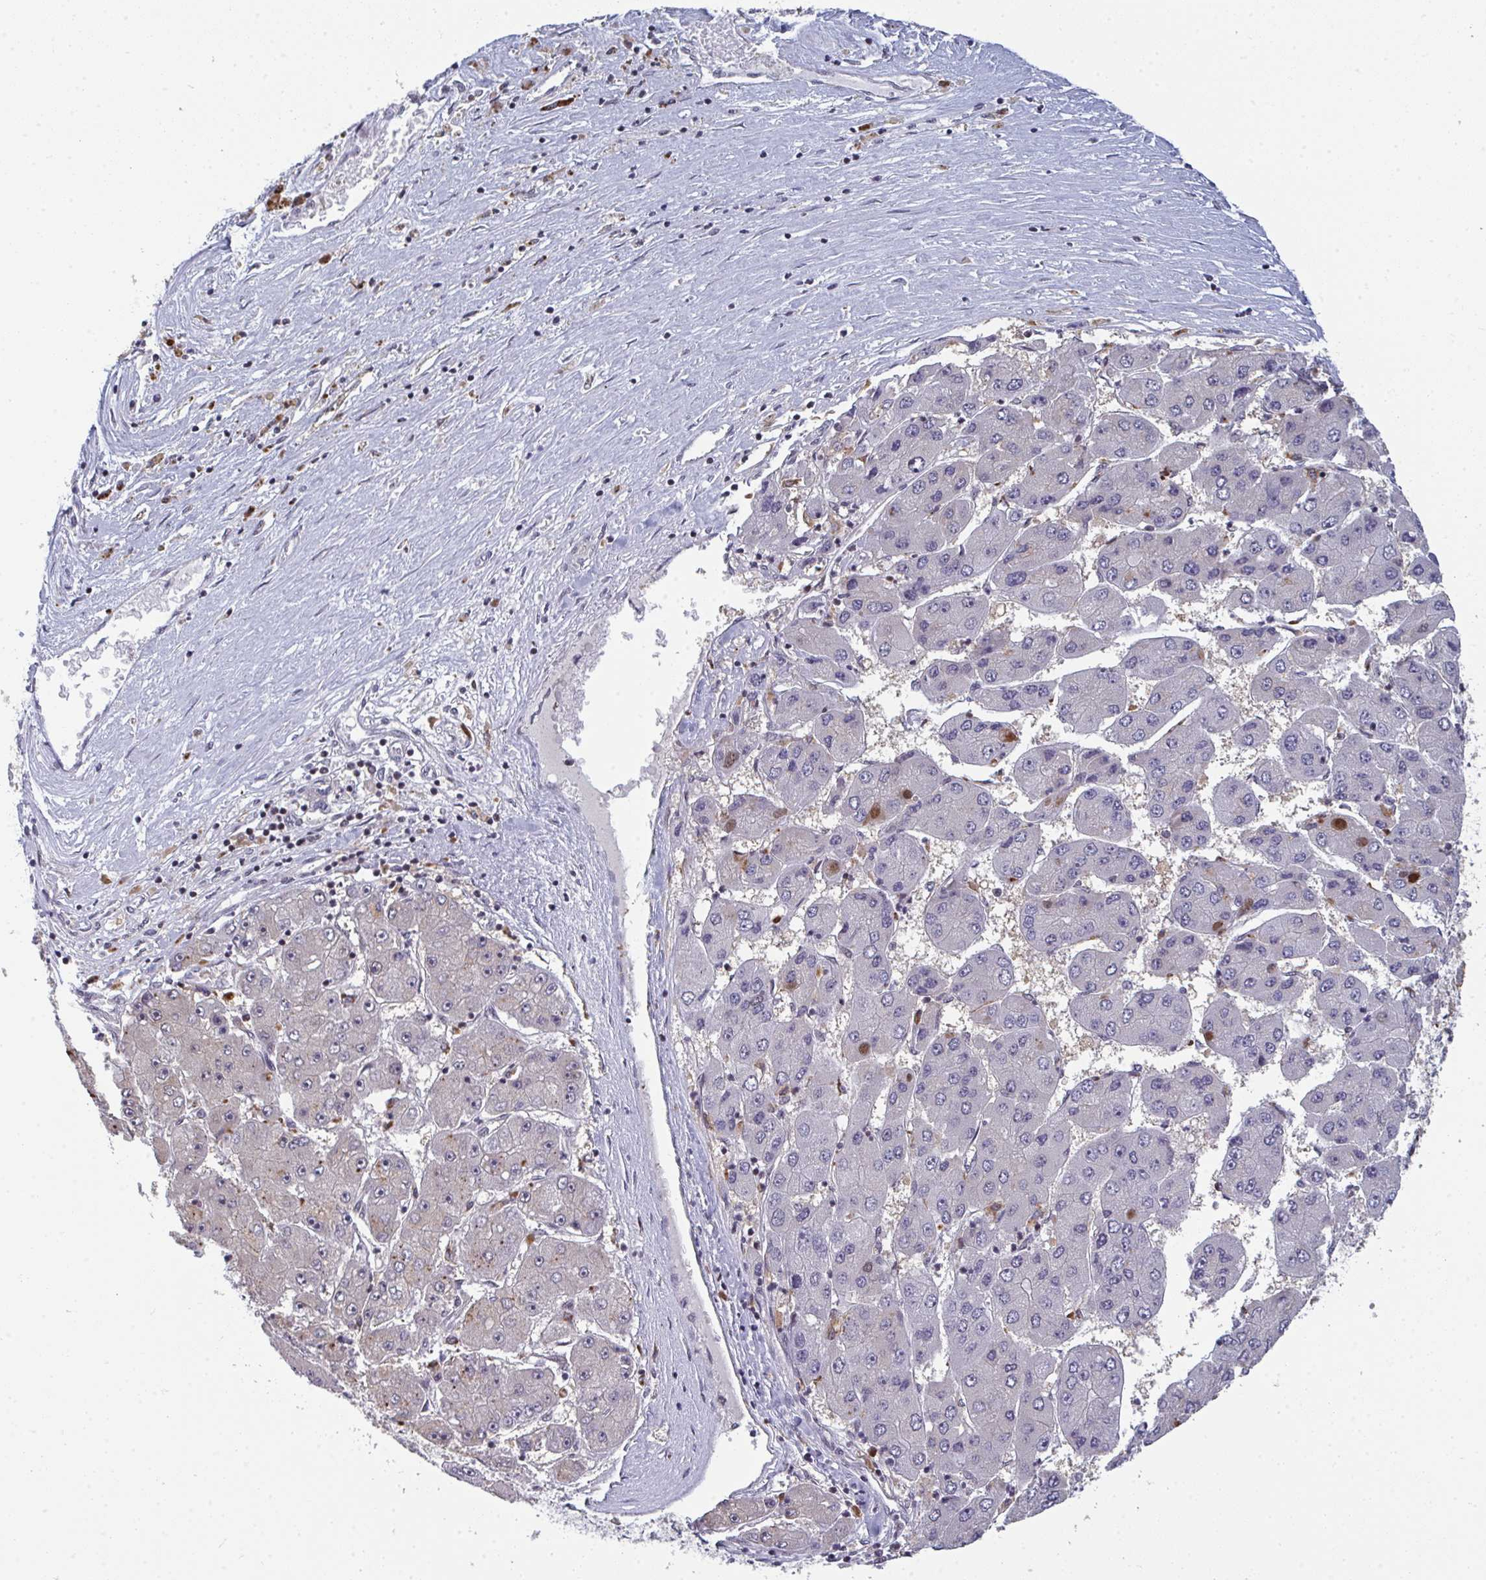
{"staining": {"intensity": "negative", "quantity": "none", "location": "none"}, "tissue": "liver cancer", "cell_type": "Tumor cells", "image_type": "cancer", "snomed": [{"axis": "morphology", "description": "Carcinoma, Hepatocellular, NOS"}, {"axis": "topography", "description": "Liver"}], "caption": "High power microscopy micrograph of an IHC image of liver cancer, revealing no significant staining in tumor cells.", "gene": "ATF1", "patient": {"sex": "female", "age": 61}}